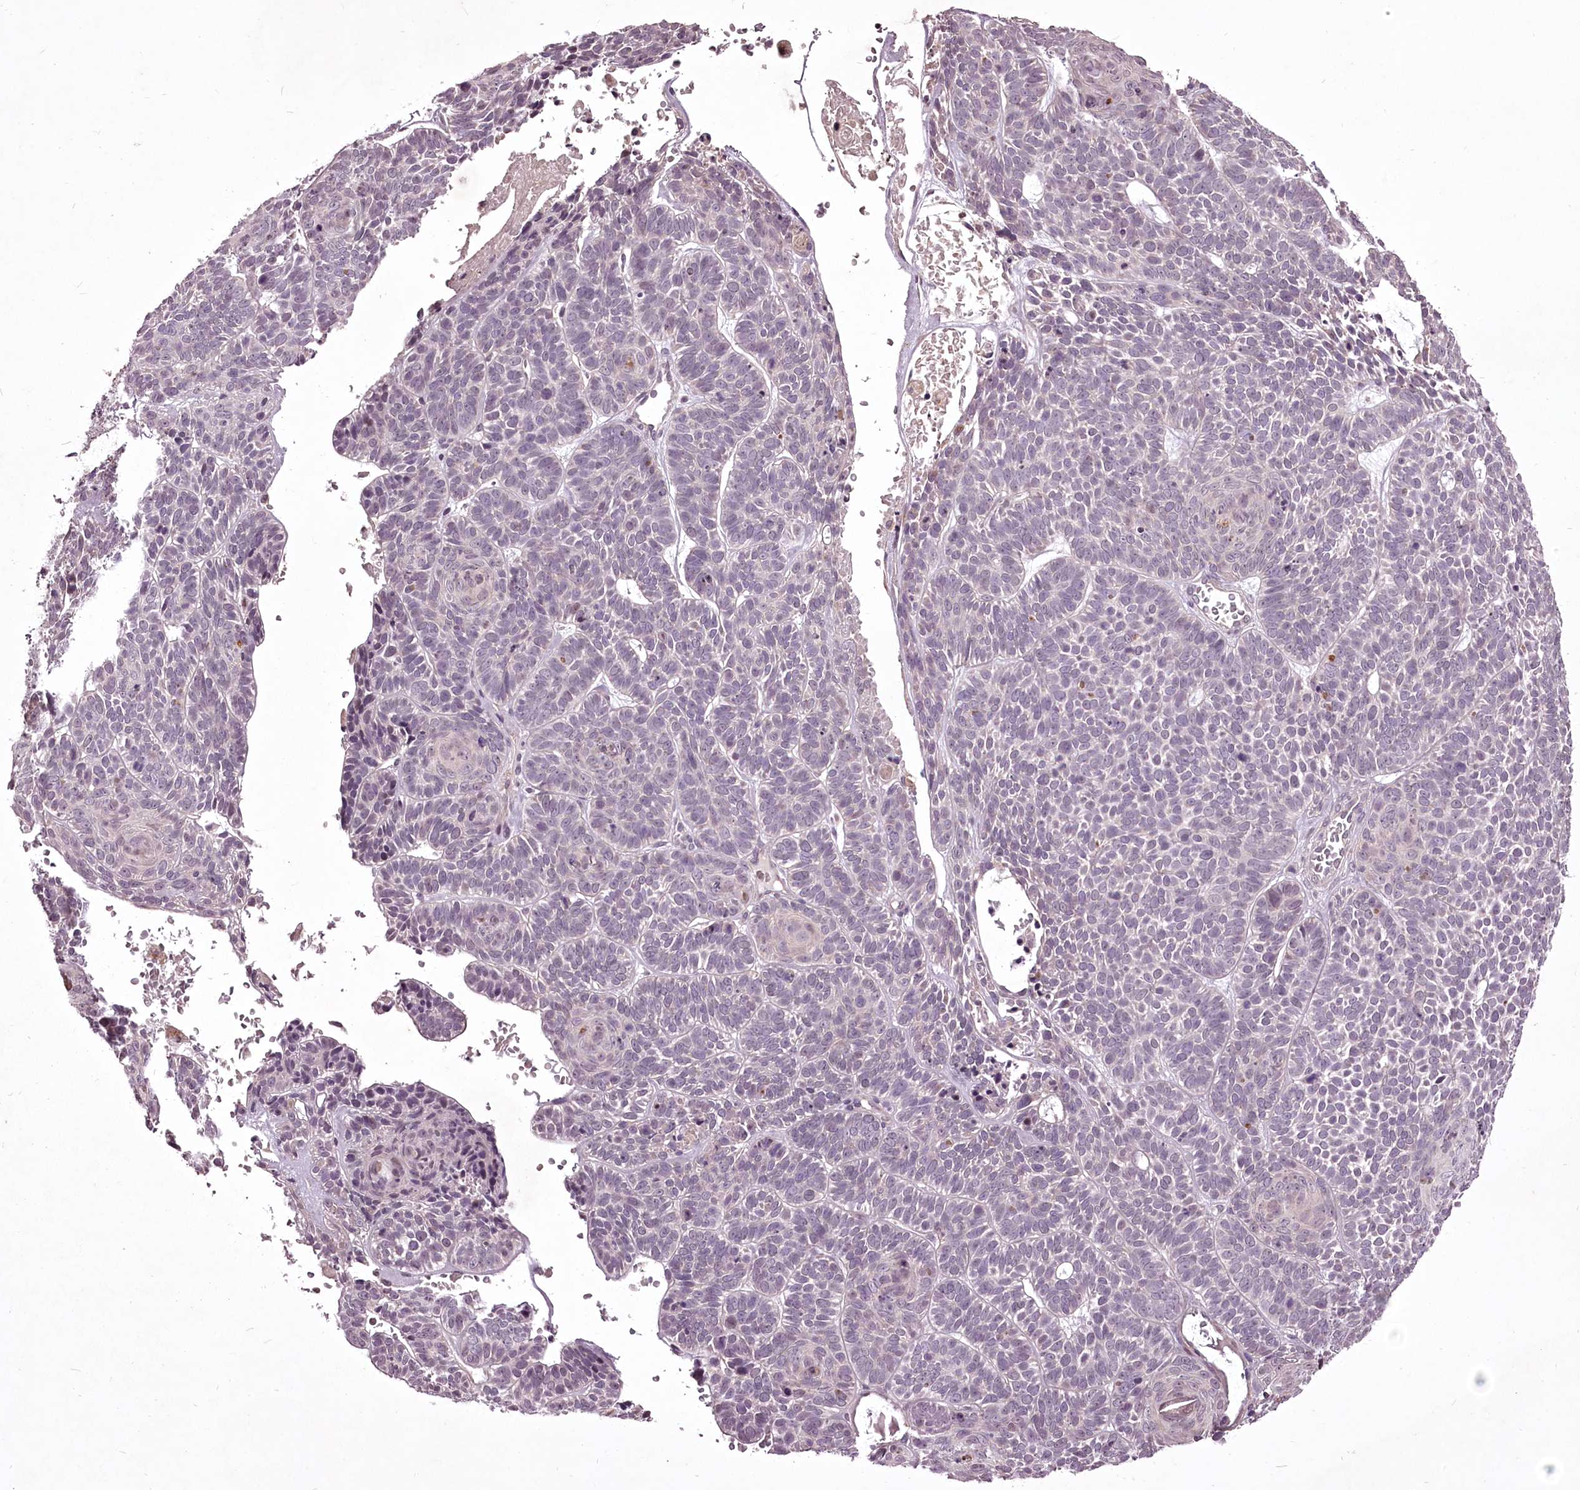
{"staining": {"intensity": "negative", "quantity": "none", "location": "none"}, "tissue": "skin cancer", "cell_type": "Tumor cells", "image_type": "cancer", "snomed": [{"axis": "morphology", "description": "Basal cell carcinoma"}, {"axis": "topography", "description": "Skin"}], "caption": "Immunohistochemistry of skin cancer demonstrates no staining in tumor cells. The staining is performed using DAB (3,3'-diaminobenzidine) brown chromogen with nuclei counter-stained in using hematoxylin.", "gene": "ADRA1D", "patient": {"sex": "male", "age": 85}}